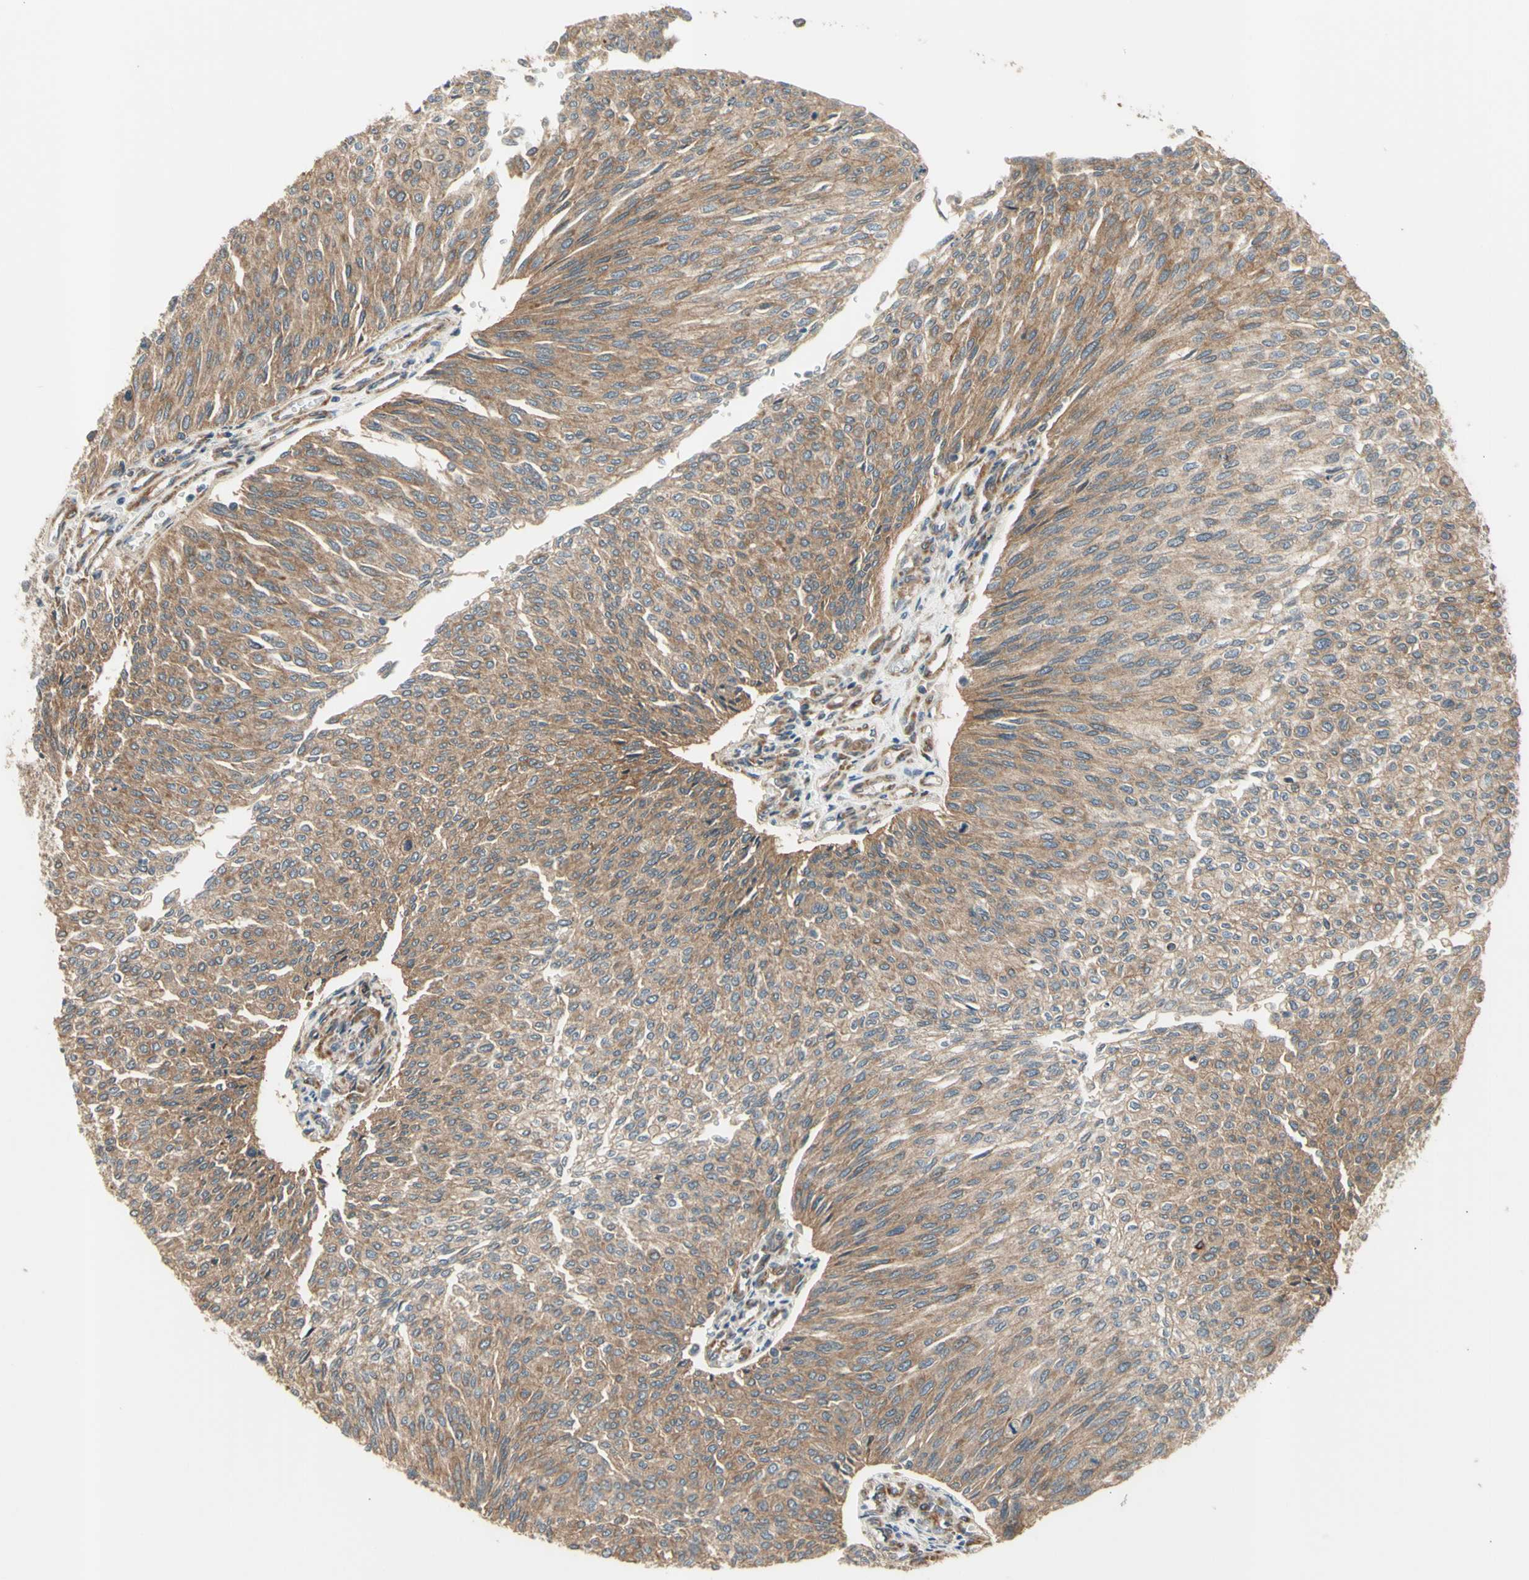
{"staining": {"intensity": "moderate", "quantity": ">75%", "location": "cytoplasmic/membranous"}, "tissue": "urothelial cancer", "cell_type": "Tumor cells", "image_type": "cancer", "snomed": [{"axis": "morphology", "description": "Urothelial carcinoma, Low grade"}, {"axis": "topography", "description": "Urinary bladder"}], "caption": "Tumor cells demonstrate moderate cytoplasmic/membranous positivity in about >75% of cells in urothelial cancer. (Stains: DAB (3,3'-diaminobenzidine) in brown, nuclei in blue, Microscopy: brightfield microscopy at high magnification).", "gene": "EFNB2", "patient": {"sex": "female", "age": 79}}